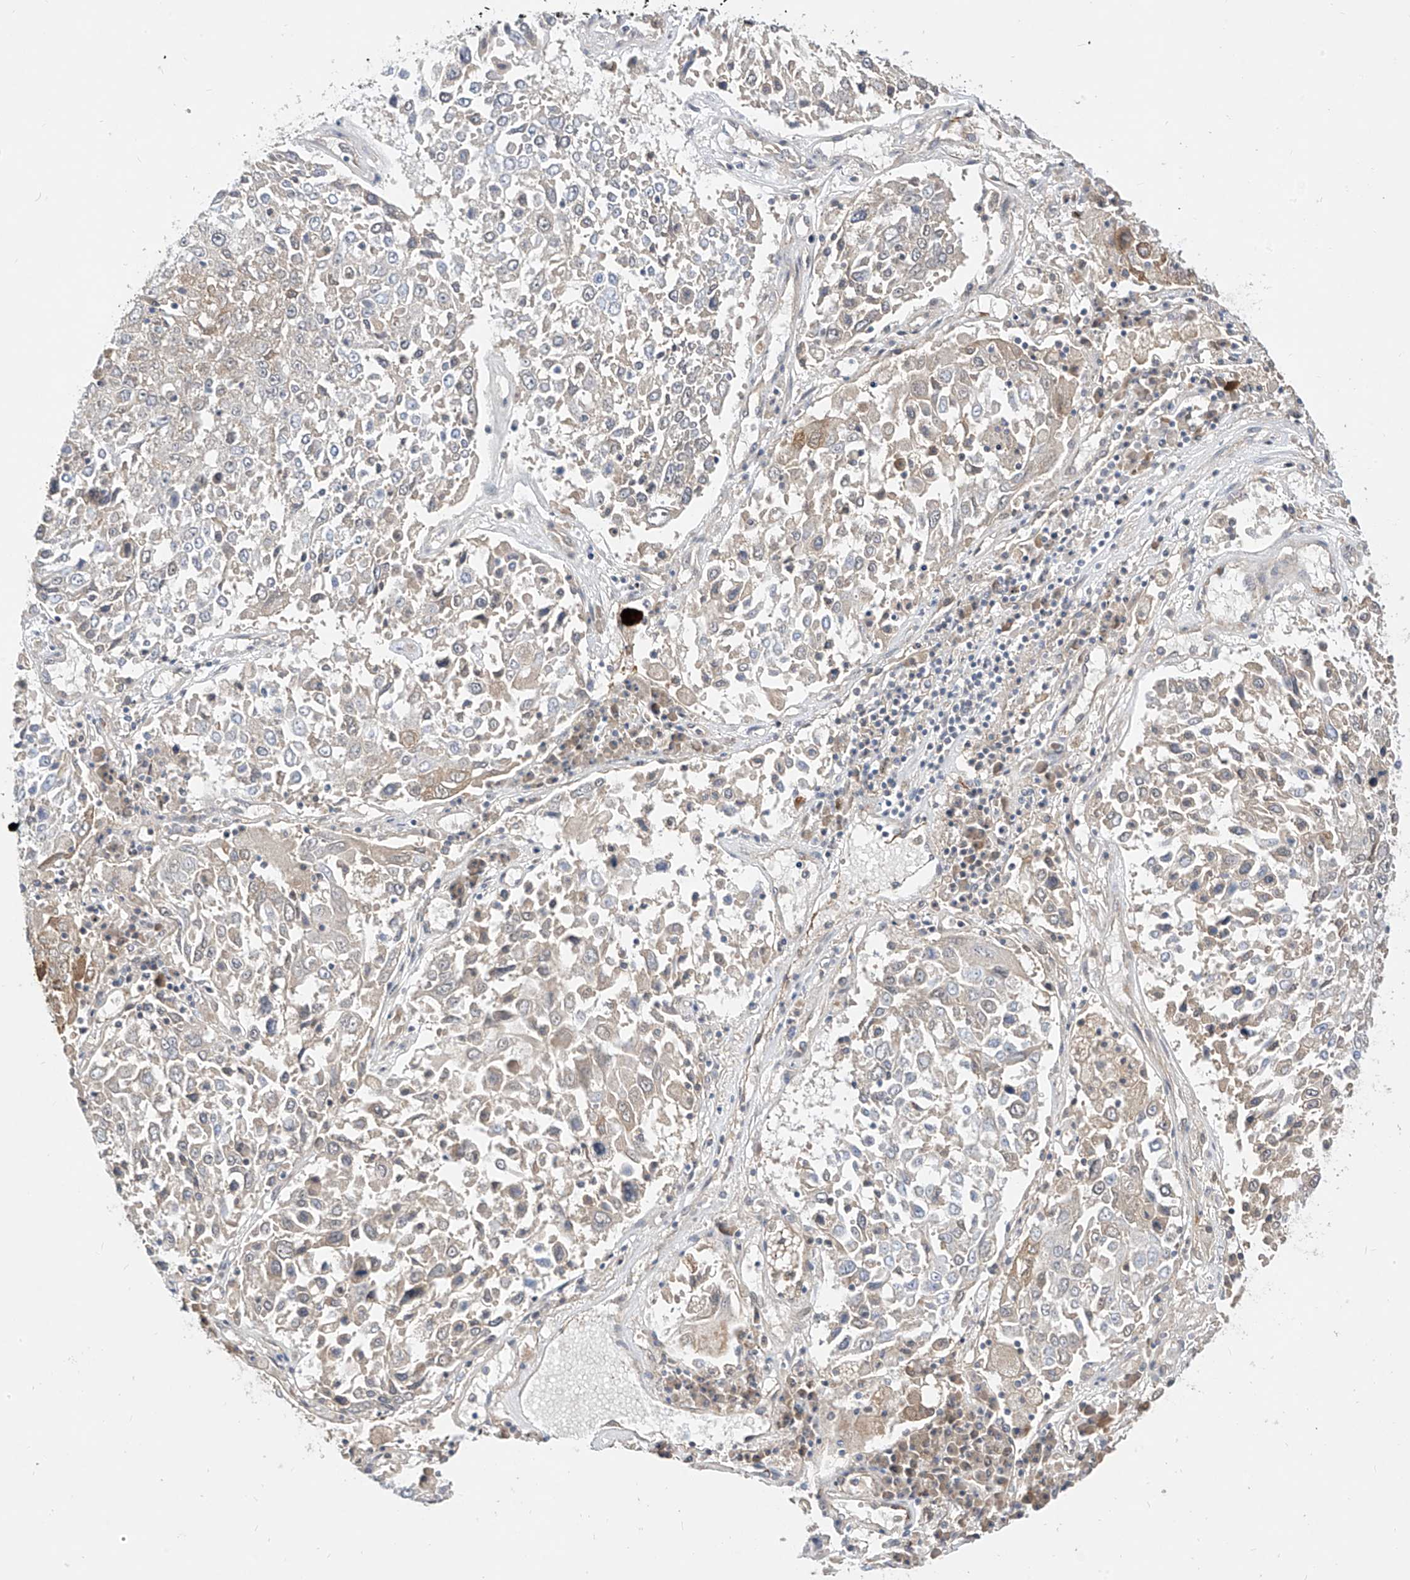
{"staining": {"intensity": "weak", "quantity": "<25%", "location": "cytoplasmic/membranous"}, "tissue": "lung cancer", "cell_type": "Tumor cells", "image_type": "cancer", "snomed": [{"axis": "morphology", "description": "Squamous cell carcinoma, NOS"}, {"axis": "topography", "description": "Lung"}], "caption": "Immunohistochemistry (IHC) image of human lung cancer (squamous cell carcinoma) stained for a protein (brown), which displays no expression in tumor cells. (DAB immunohistochemistry (IHC) with hematoxylin counter stain).", "gene": "MRTFA", "patient": {"sex": "male", "age": 65}}